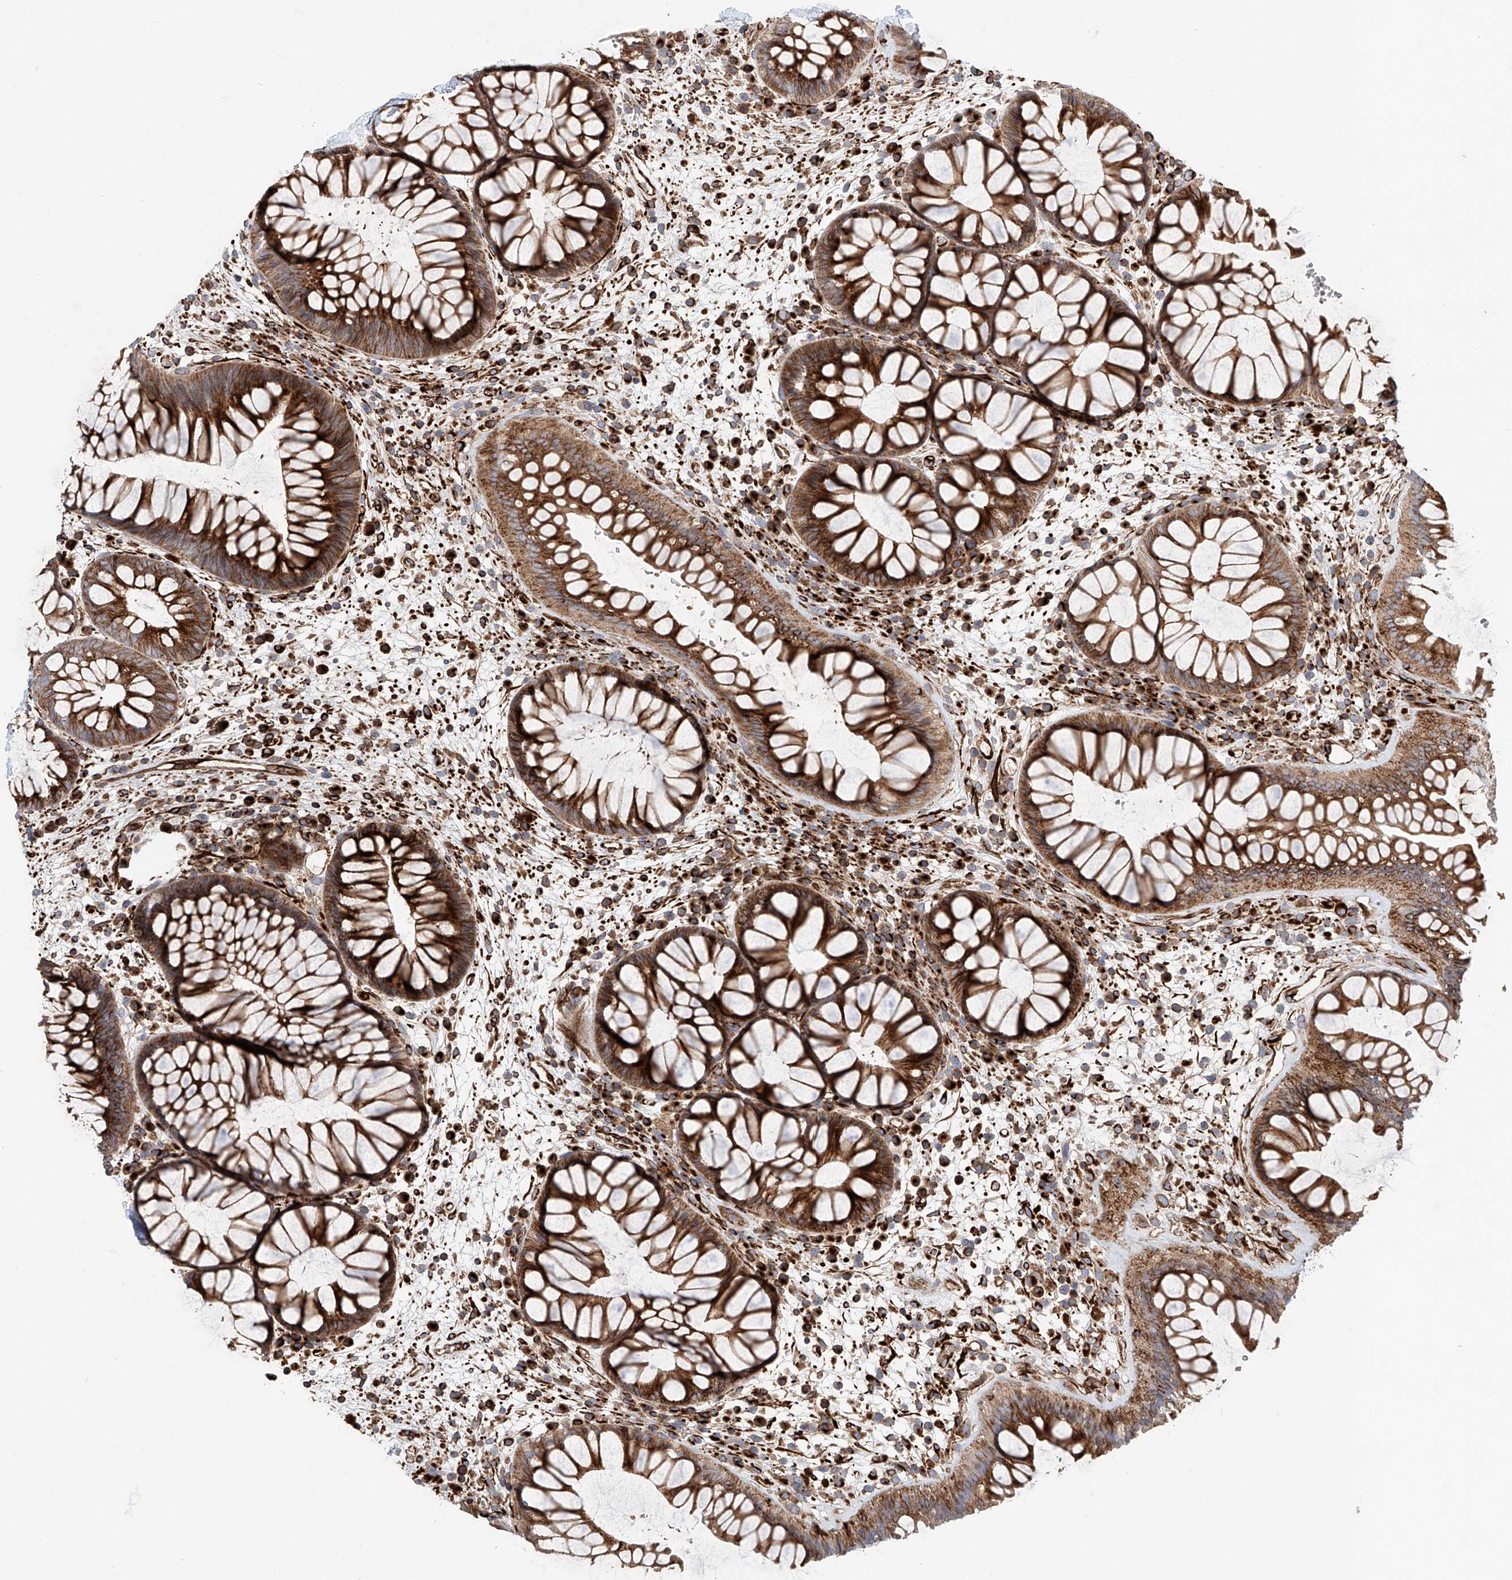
{"staining": {"intensity": "moderate", "quantity": ">75%", "location": "cytoplasmic/membranous"}, "tissue": "rectum", "cell_type": "Glandular cells", "image_type": "normal", "snomed": [{"axis": "morphology", "description": "Normal tissue, NOS"}, {"axis": "topography", "description": "Rectum"}], "caption": "This is a photomicrograph of immunohistochemistry (IHC) staining of unremarkable rectum, which shows moderate staining in the cytoplasmic/membranous of glandular cells.", "gene": "HGSNAT", "patient": {"sex": "male", "age": 51}}